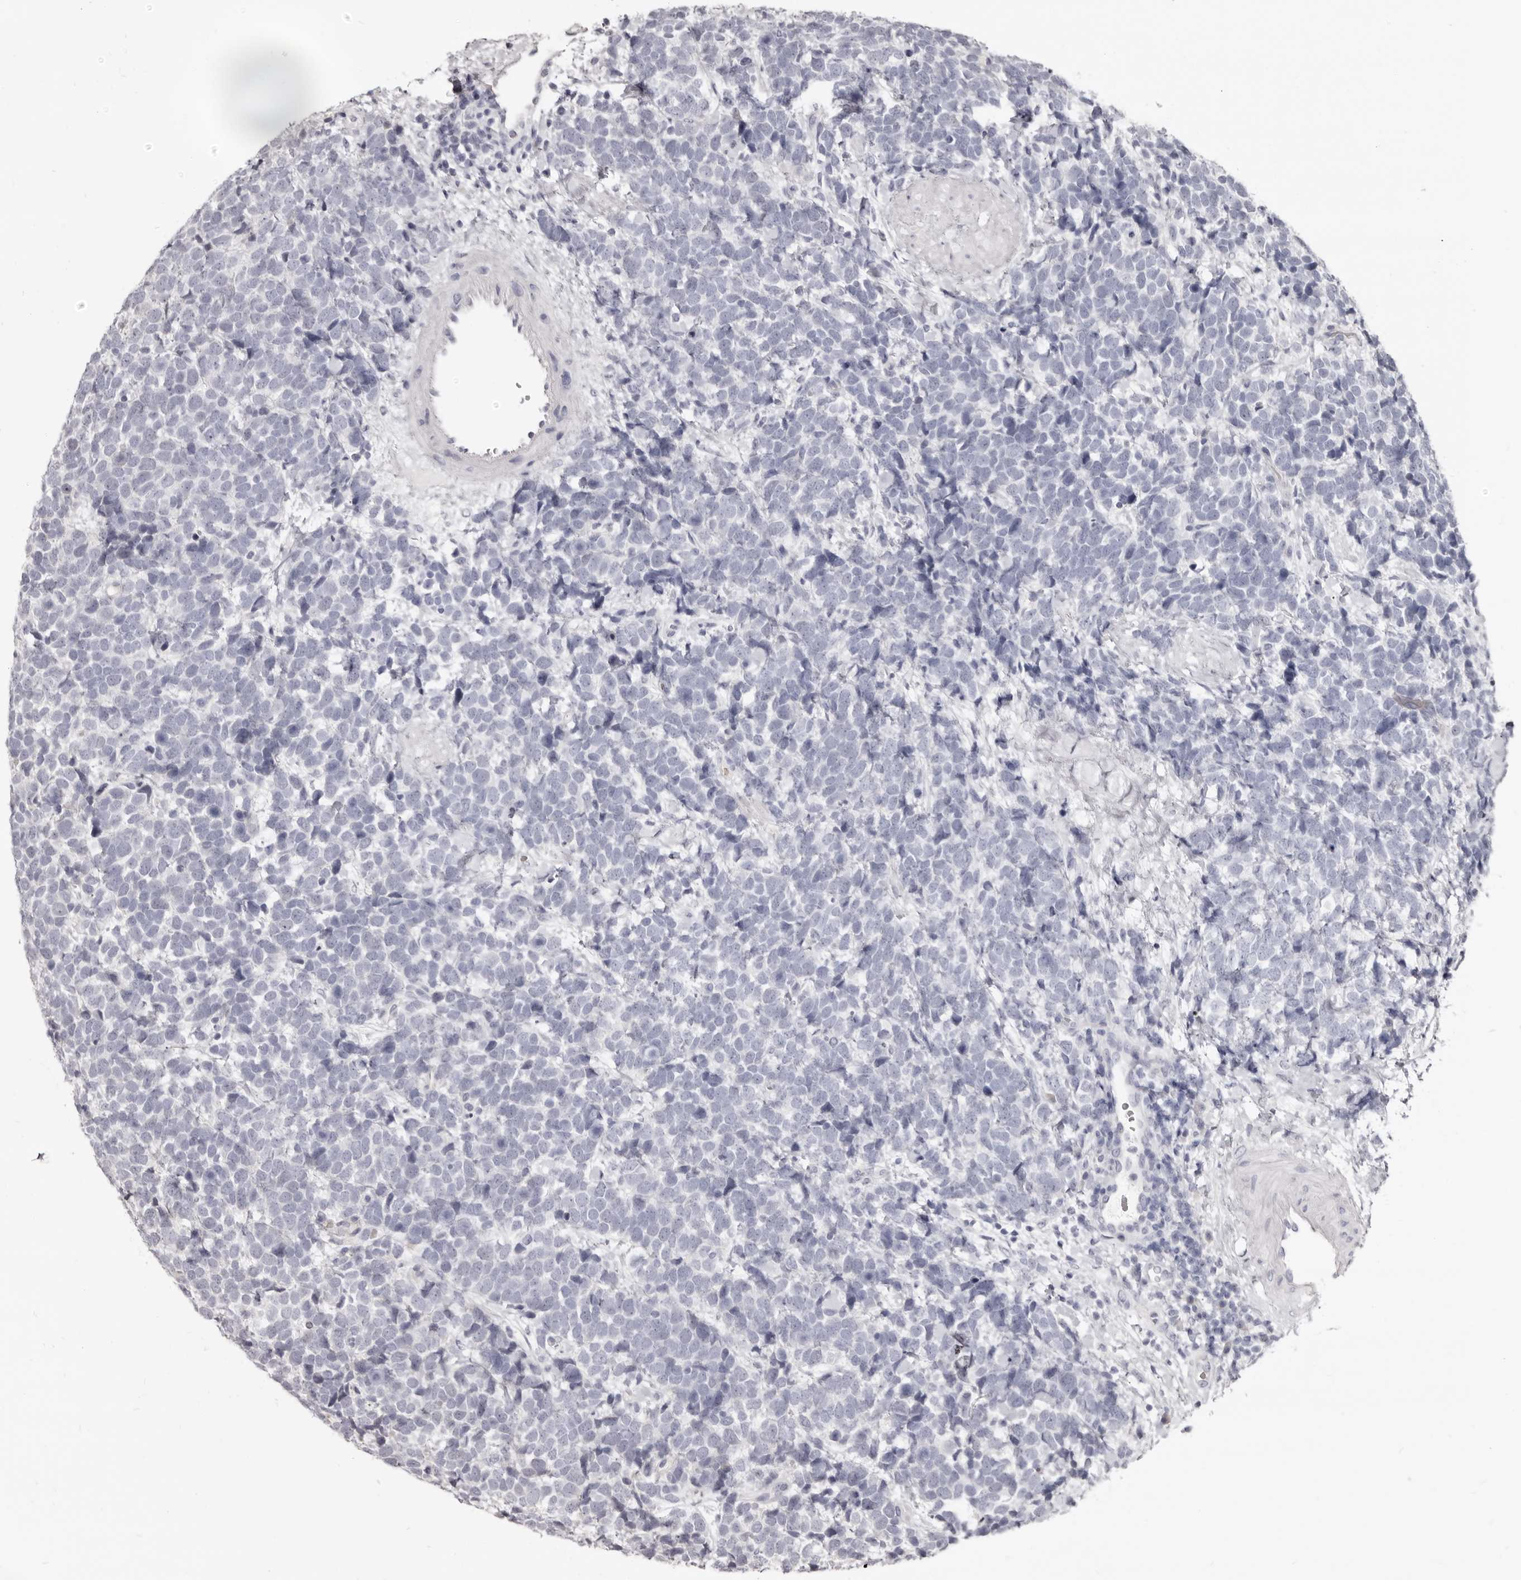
{"staining": {"intensity": "negative", "quantity": "none", "location": "none"}, "tissue": "urothelial cancer", "cell_type": "Tumor cells", "image_type": "cancer", "snomed": [{"axis": "morphology", "description": "Urothelial carcinoma, High grade"}, {"axis": "topography", "description": "Urinary bladder"}], "caption": "Immunohistochemistry (IHC) image of neoplastic tissue: human urothelial carcinoma (high-grade) stained with DAB exhibits no significant protein staining in tumor cells.", "gene": "KIF2B", "patient": {"sex": "female", "age": 82}}